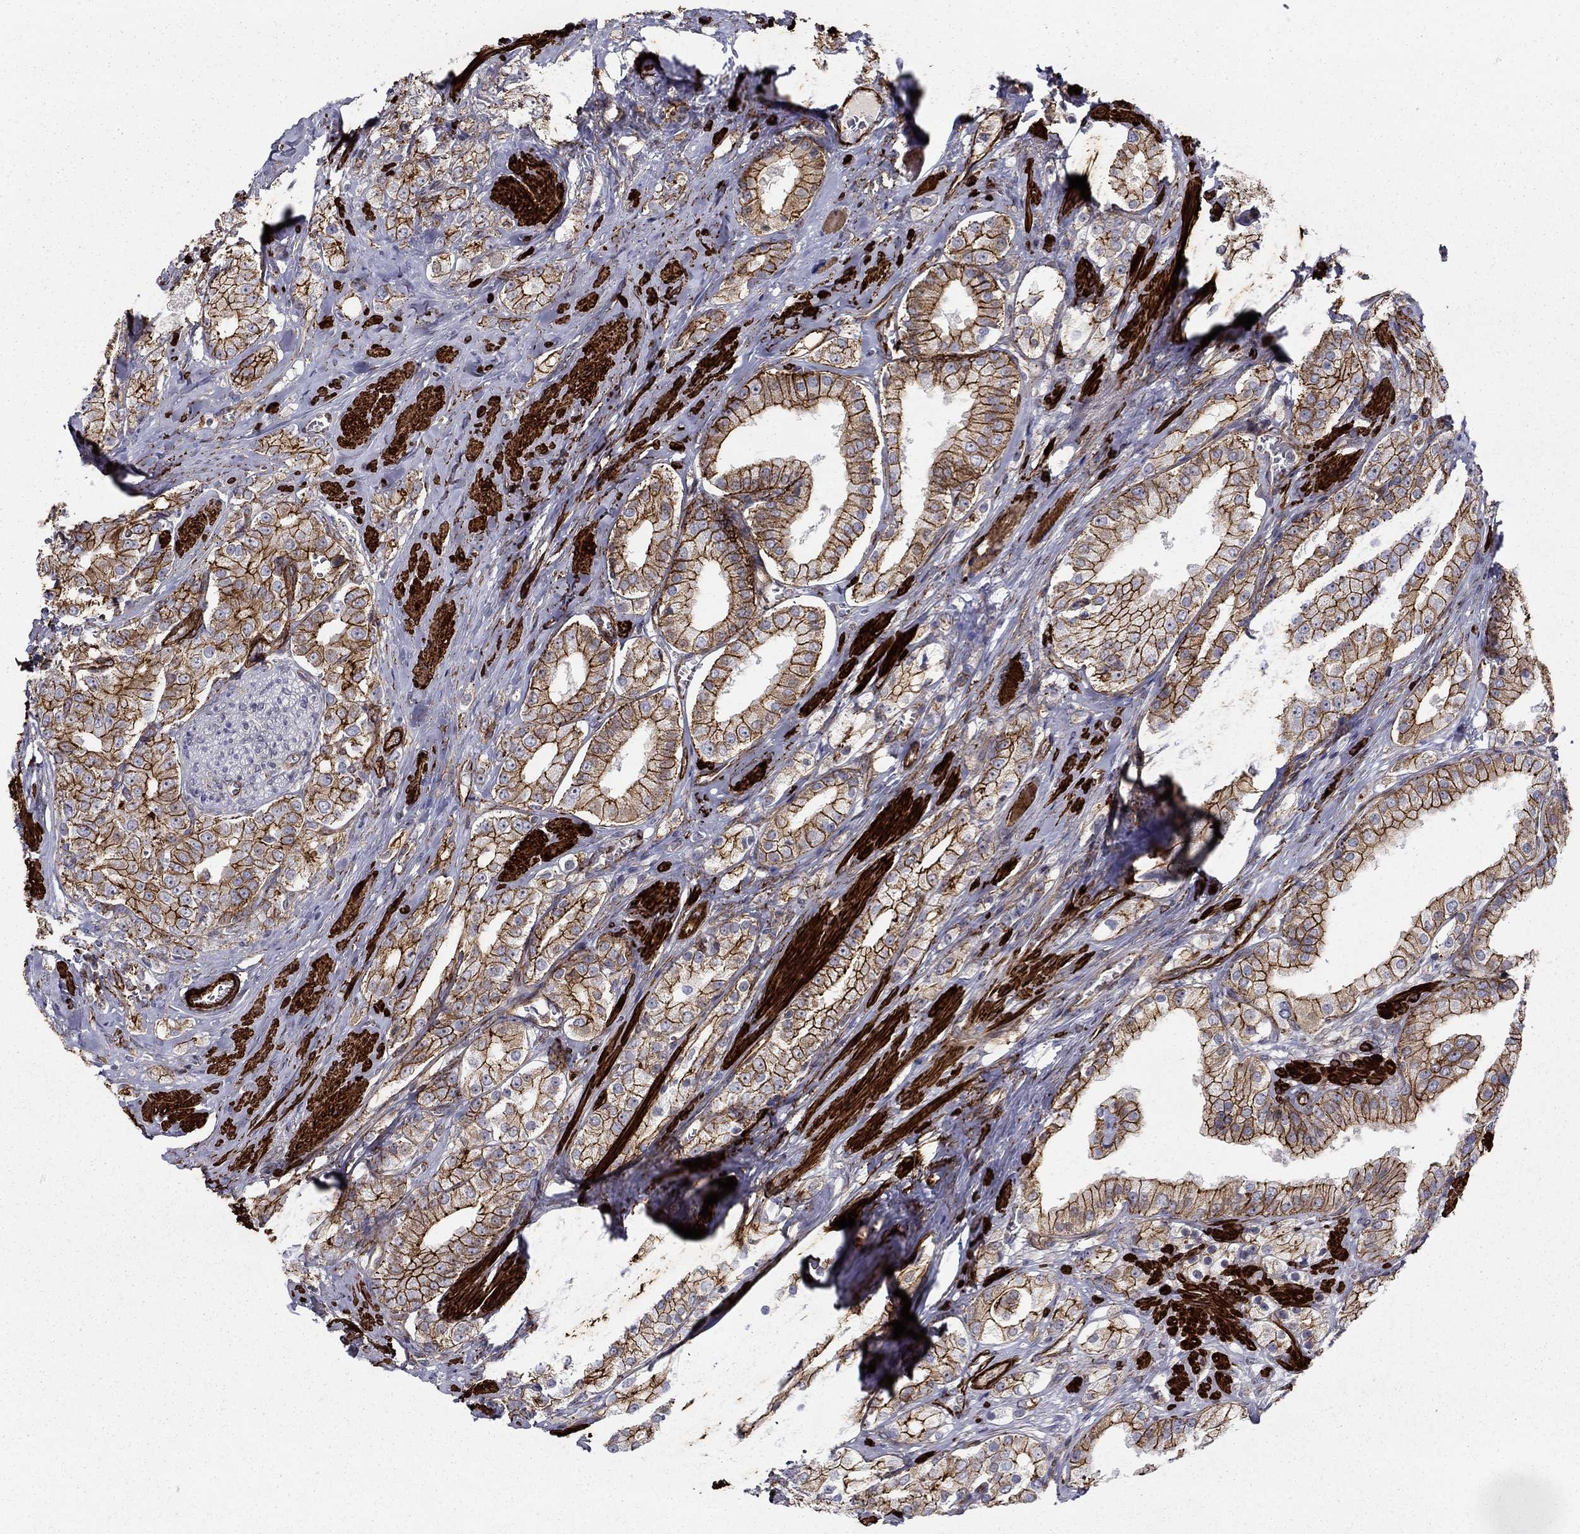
{"staining": {"intensity": "strong", "quantity": ">75%", "location": "cytoplasmic/membranous"}, "tissue": "prostate cancer", "cell_type": "Tumor cells", "image_type": "cancer", "snomed": [{"axis": "morphology", "description": "Adenocarcinoma, NOS"}, {"axis": "topography", "description": "Prostate and seminal vesicle, NOS"}, {"axis": "topography", "description": "Prostate"}], "caption": "DAB immunohistochemical staining of prostate cancer demonstrates strong cytoplasmic/membranous protein positivity in about >75% of tumor cells.", "gene": "KRBA1", "patient": {"sex": "male", "age": 67}}